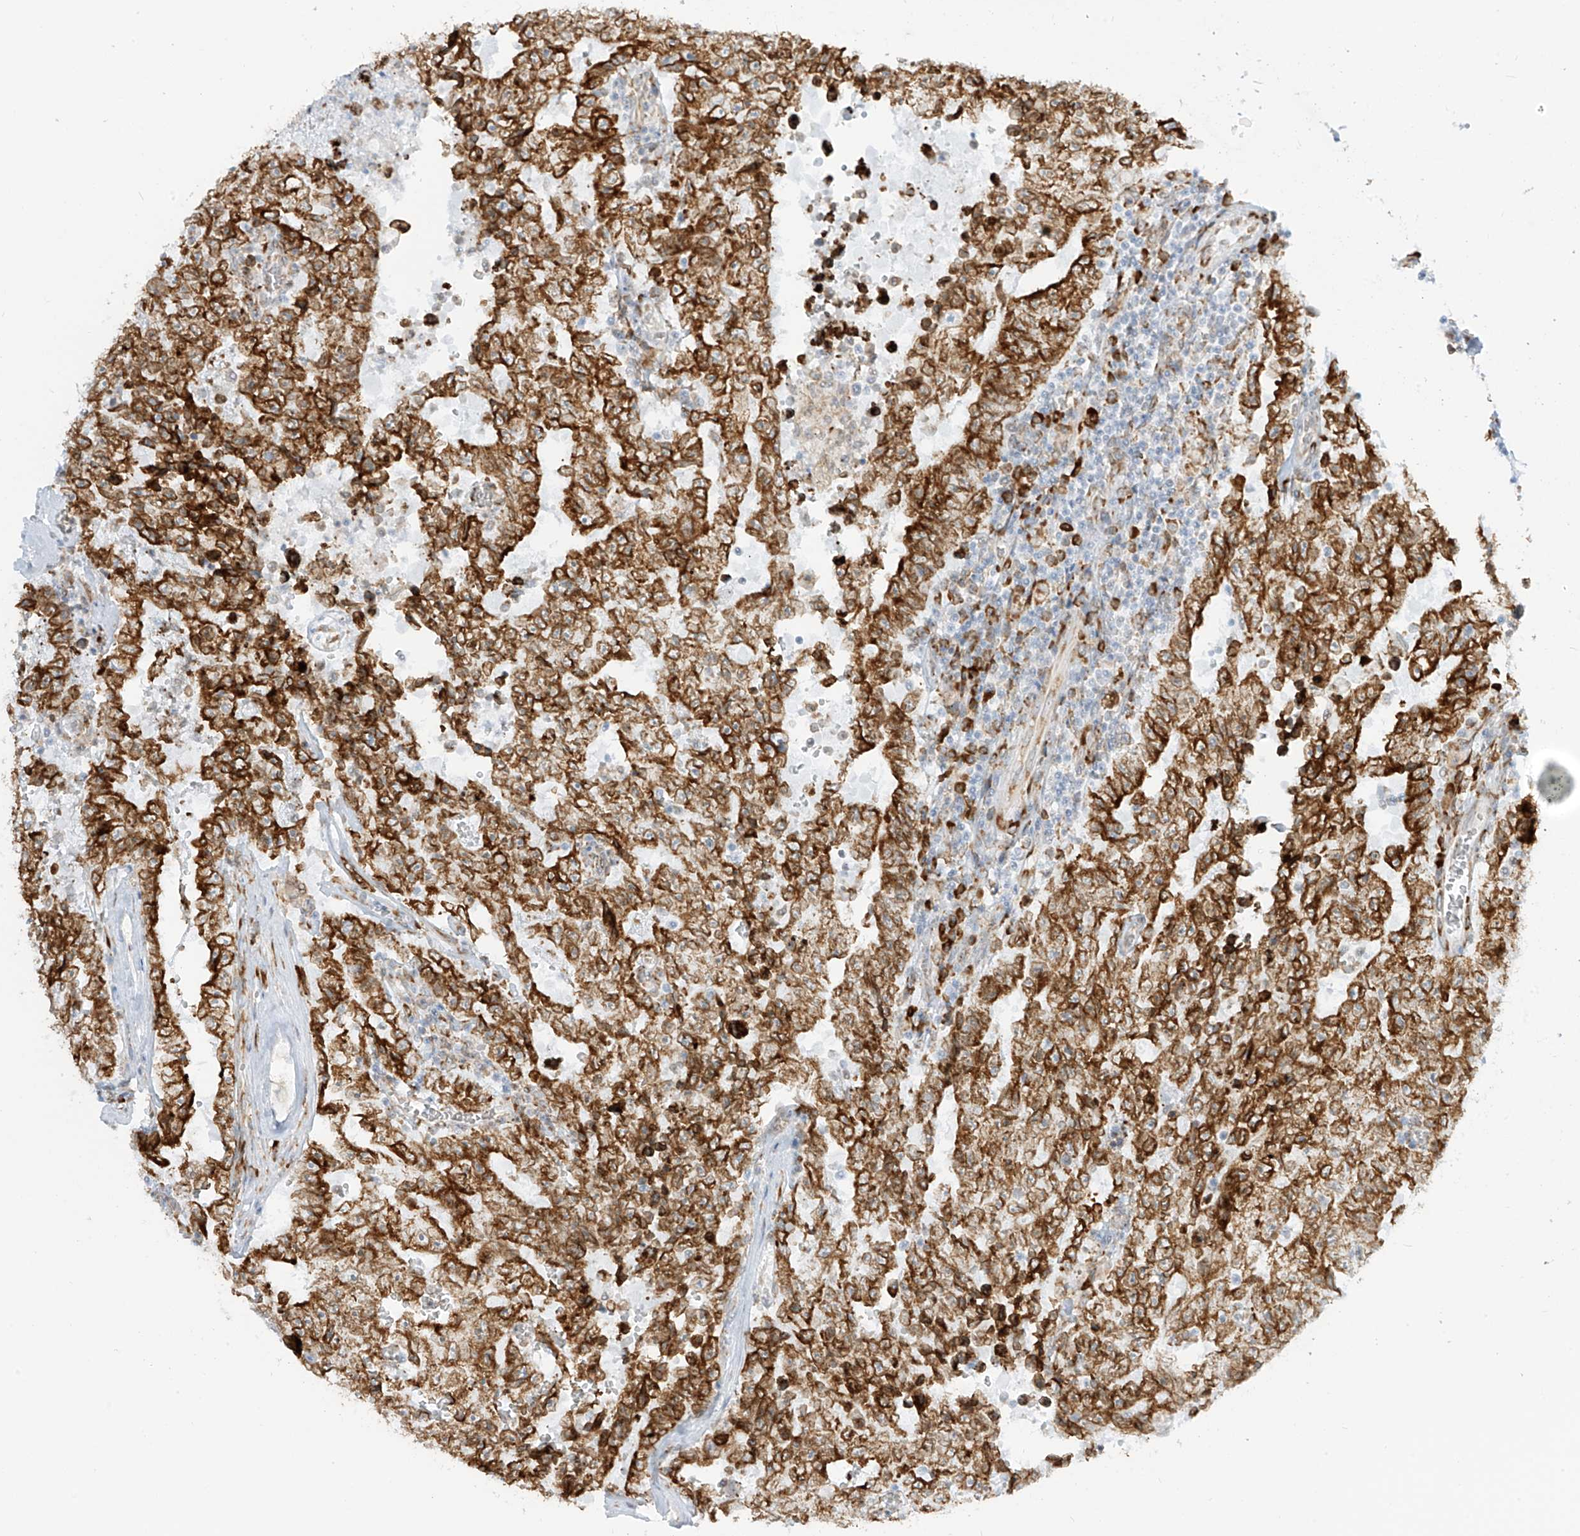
{"staining": {"intensity": "strong", "quantity": ">75%", "location": "cytoplasmic/membranous"}, "tissue": "testis cancer", "cell_type": "Tumor cells", "image_type": "cancer", "snomed": [{"axis": "morphology", "description": "Carcinoma, Embryonal, NOS"}, {"axis": "topography", "description": "Testis"}], "caption": "Tumor cells reveal high levels of strong cytoplasmic/membranous staining in approximately >75% of cells in human testis embryonal carcinoma.", "gene": "LRRC59", "patient": {"sex": "male", "age": 26}}